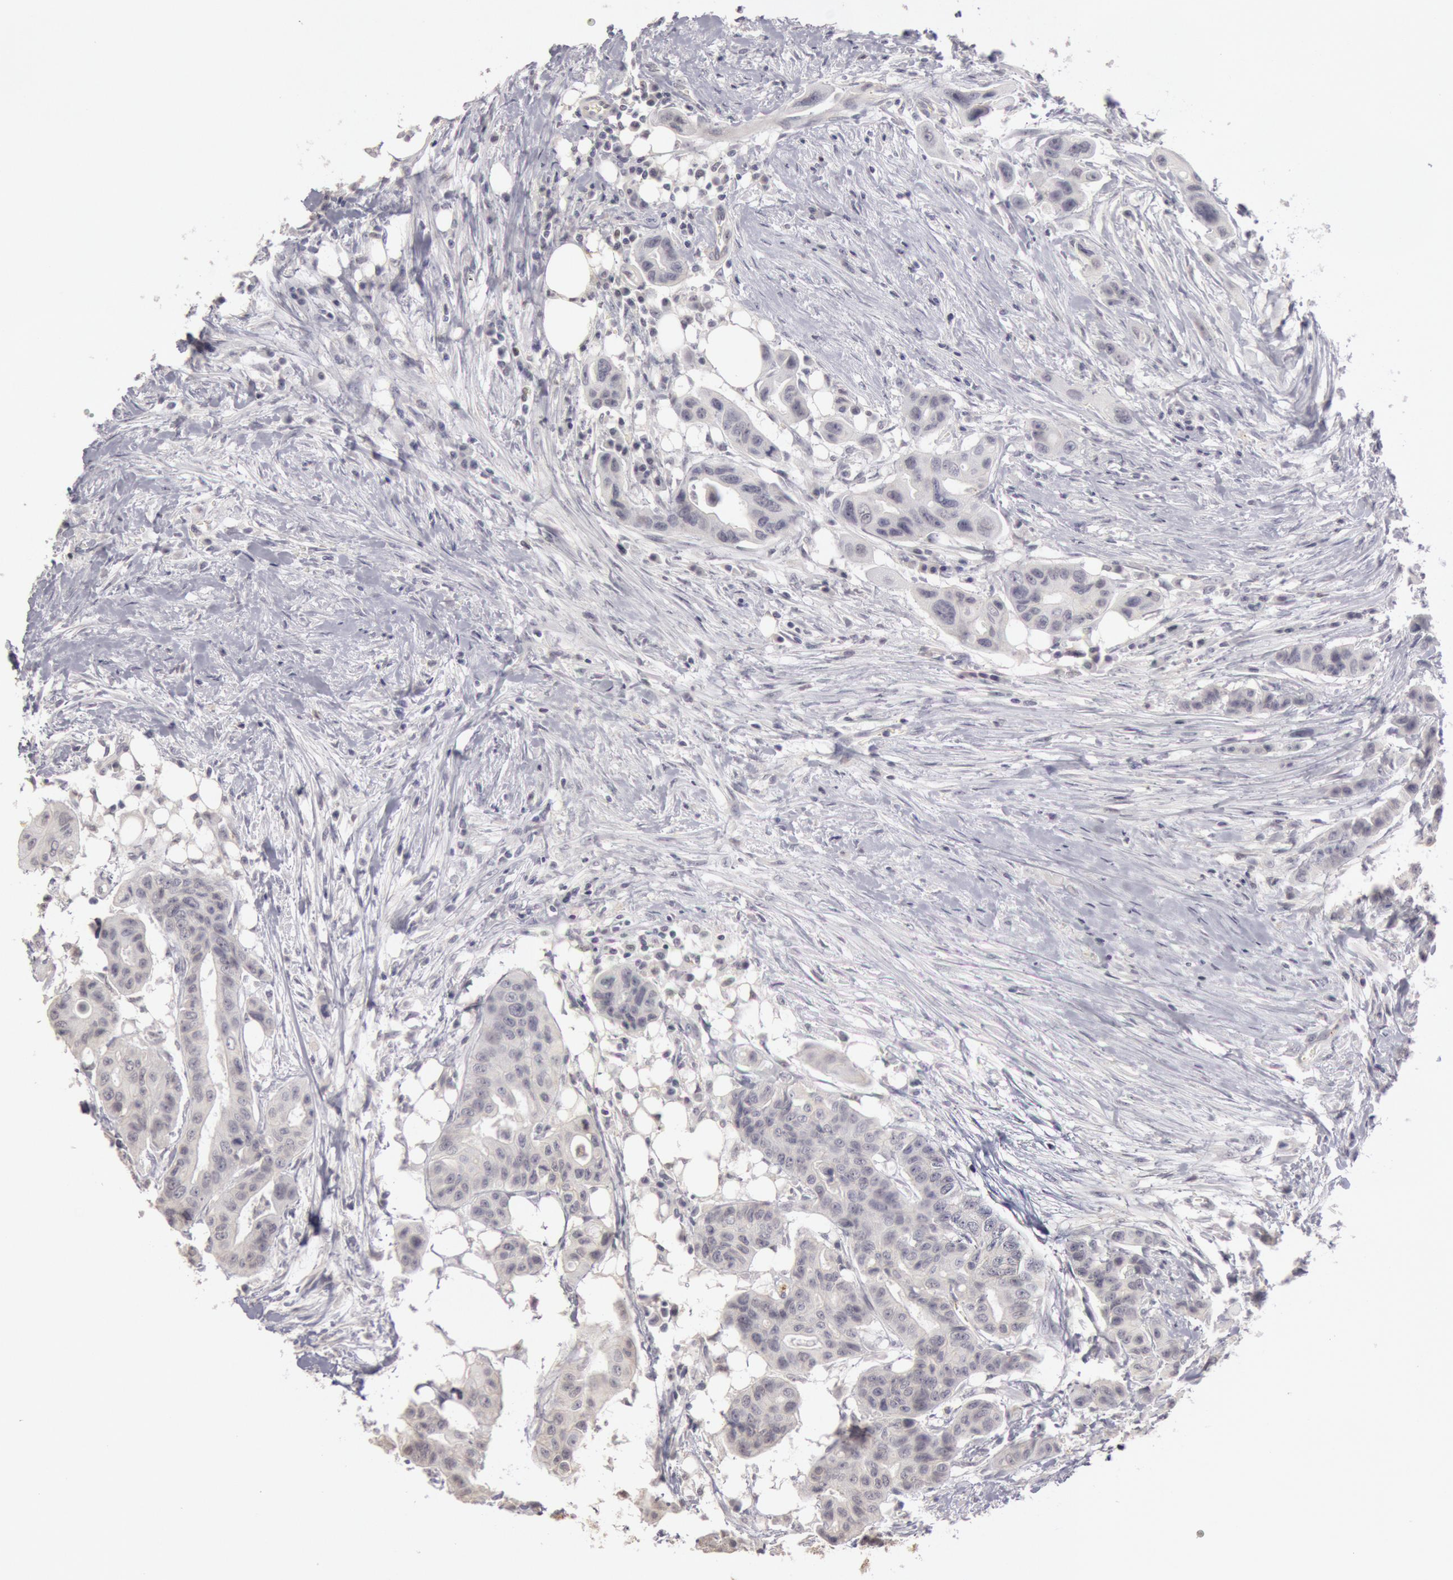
{"staining": {"intensity": "negative", "quantity": "none", "location": "none"}, "tissue": "colorectal cancer", "cell_type": "Tumor cells", "image_type": "cancer", "snomed": [{"axis": "morphology", "description": "Adenocarcinoma, NOS"}, {"axis": "topography", "description": "Colon"}], "caption": "Tumor cells are negative for brown protein staining in colorectal cancer. (DAB immunohistochemistry, high magnification).", "gene": "RIMBP3C", "patient": {"sex": "female", "age": 70}}